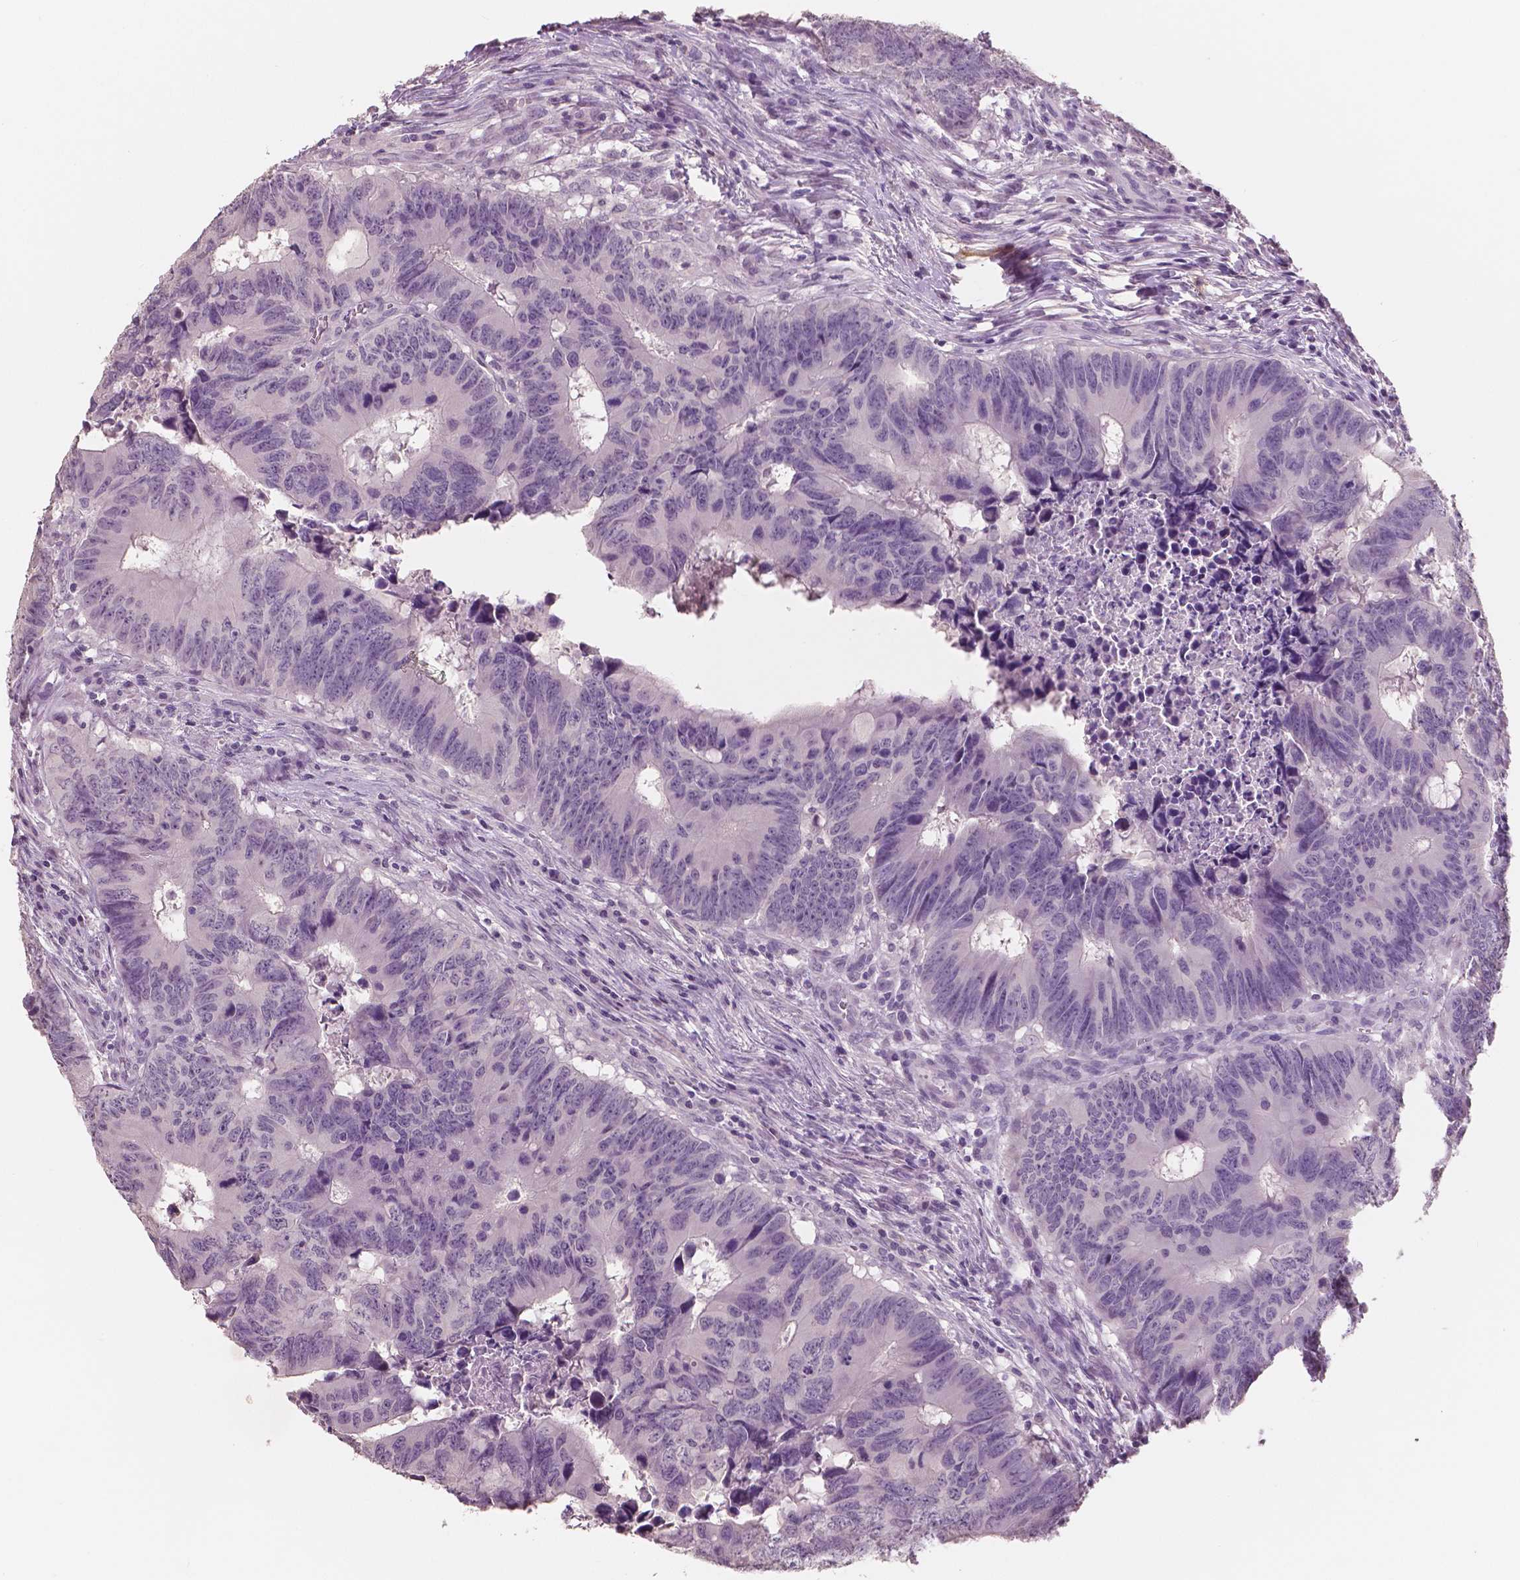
{"staining": {"intensity": "negative", "quantity": "none", "location": "none"}, "tissue": "colorectal cancer", "cell_type": "Tumor cells", "image_type": "cancer", "snomed": [{"axis": "morphology", "description": "Adenocarcinoma, NOS"}, {"axis": "topography", "description": "Colon"}], "caption": "The histopathology image exhibits no staining of tumor cells in colorectal cancer.", "gene": "NECAB1", "patient": {"sex": "female", "age": 82}}